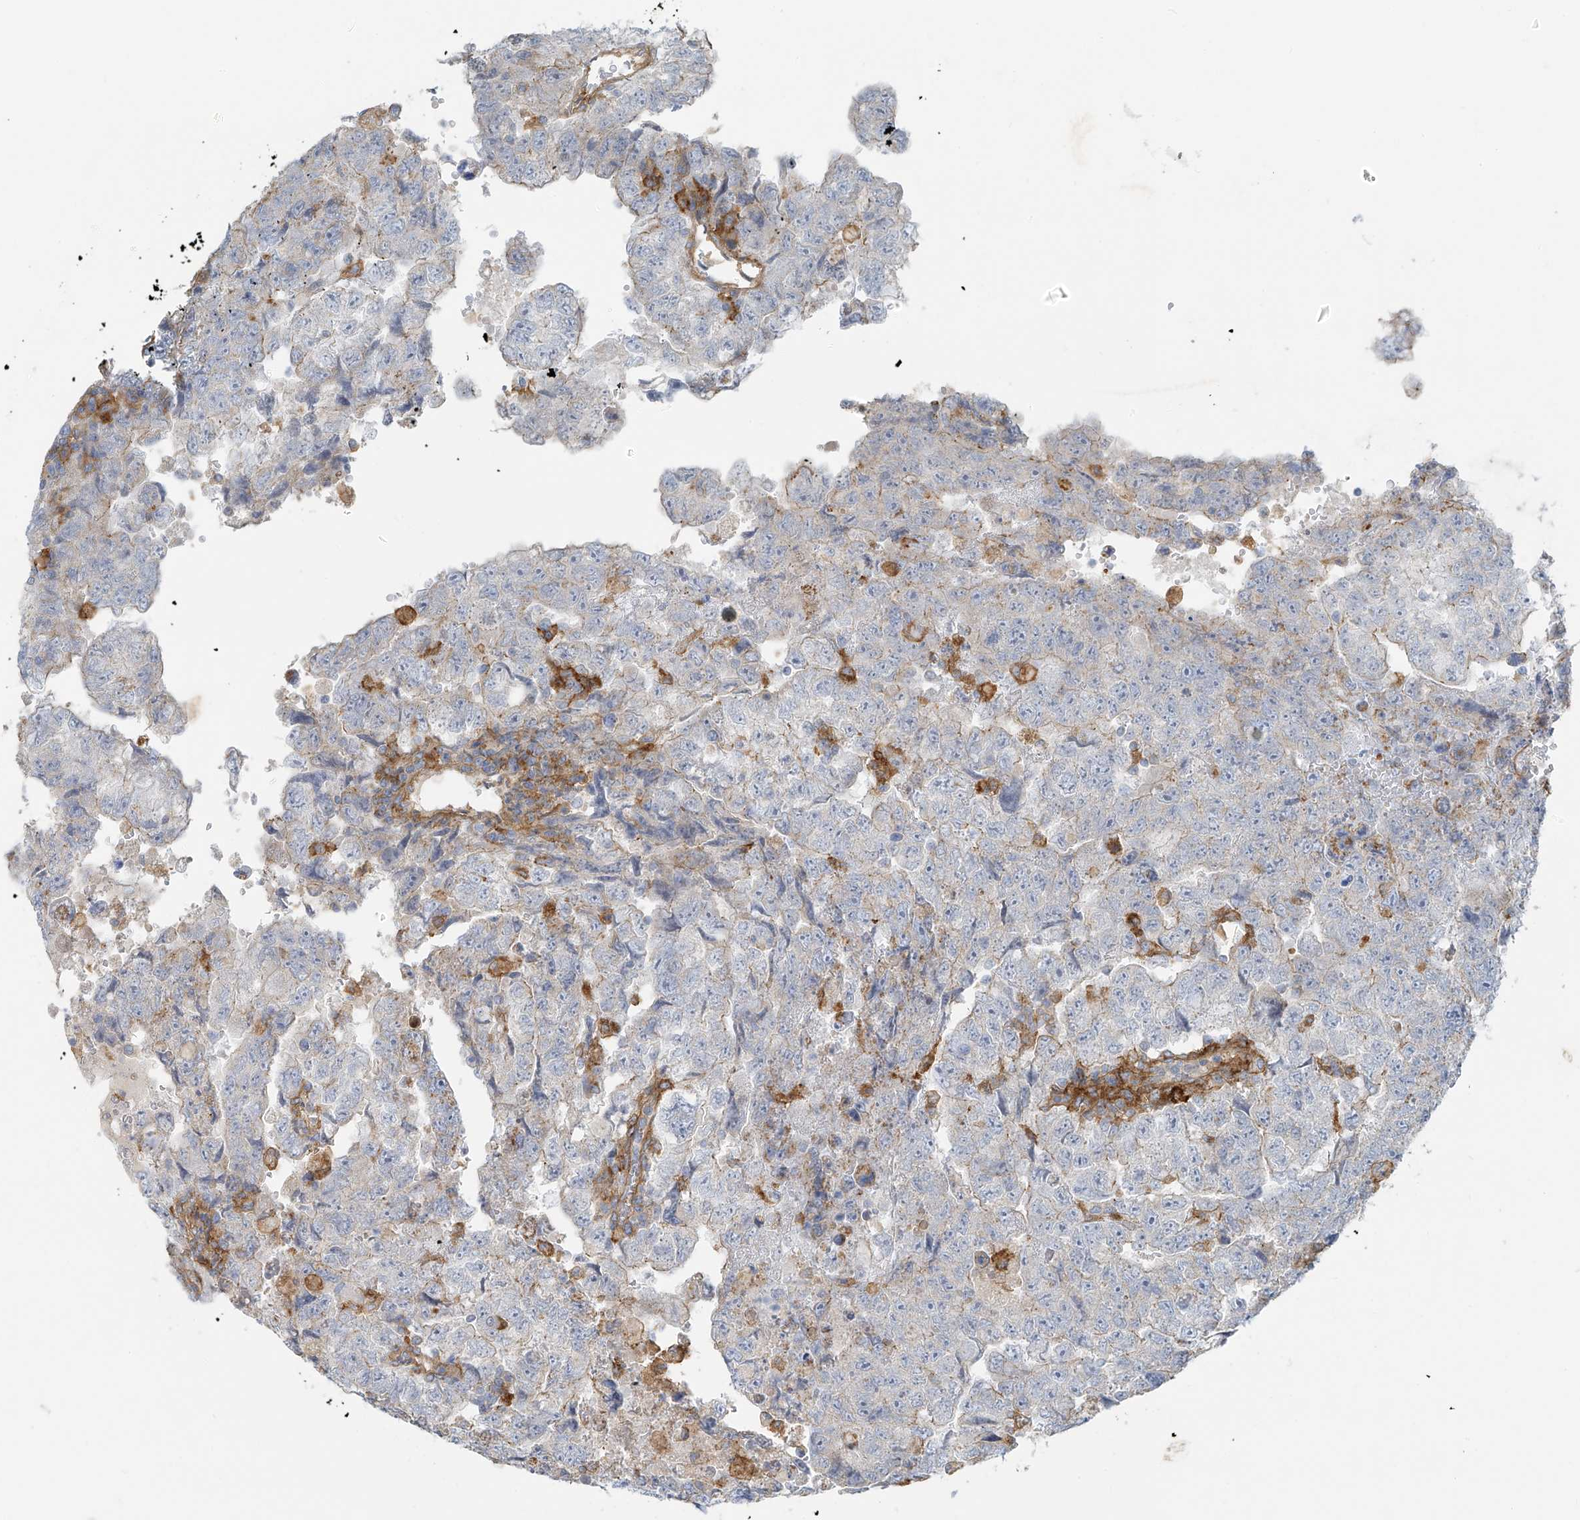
{"staining": {"intensity": "negative", "quantity": "none", "location": "none"}, "tissue": "testis cancer", "cell_type": "Tumor cells", "image_type": "cancer", "snomed": [{"axis": "morphology", "description": "Carcinoma, Embryonal, NOS"}, {"axis": "topography", "description": "Testis"}], "caption": "Human testis cancer stained for a protein using immunohistochemistry displays no staining in tumor cells.", "gene": "VAMP5", "patient": {"sex": "male", "age": 36}}